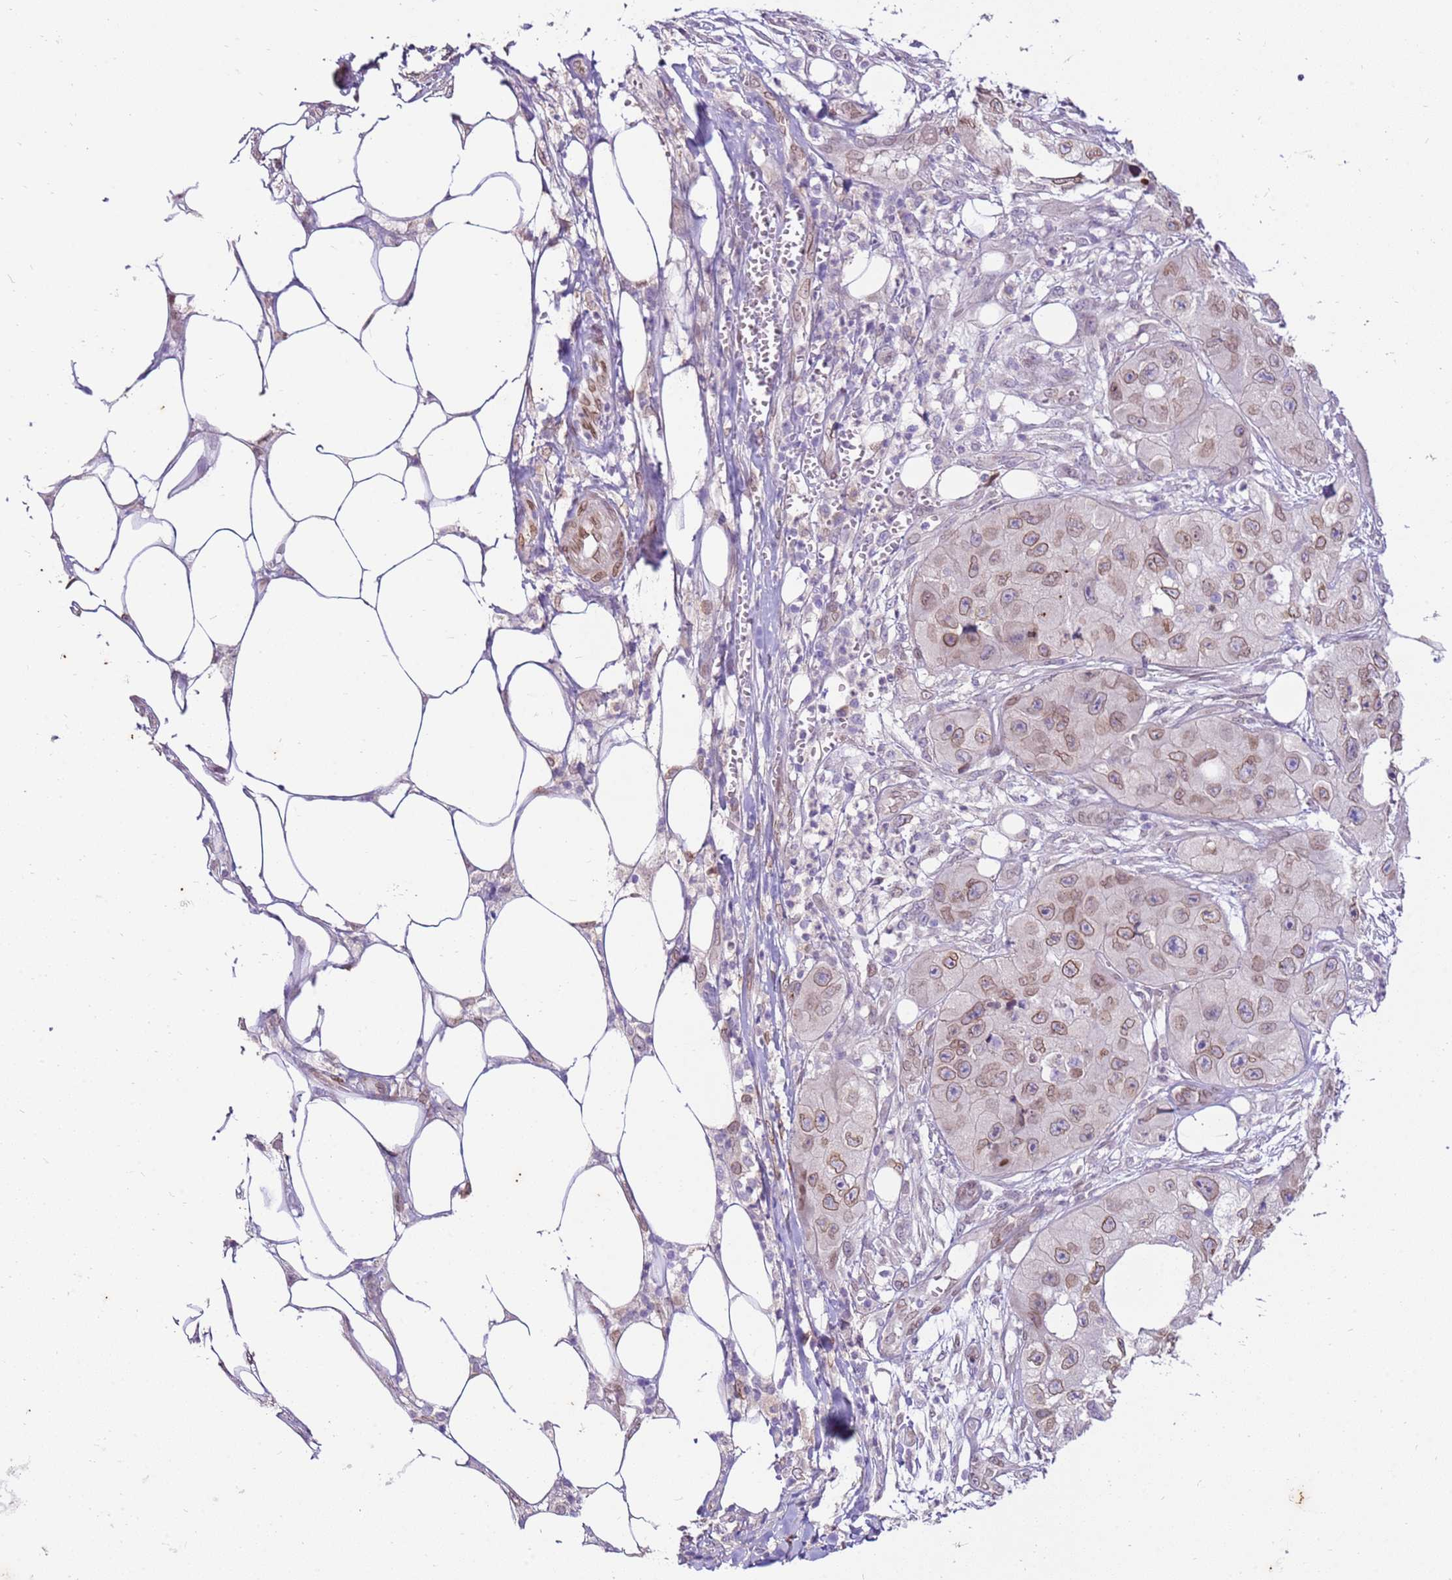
{"staining": {"intensity": "weak", "quantity": "25%-75%", "location": "cytoplasmic/membranous,nuclear"}, "tissue": "skin cancer", "cell_type": "Tumor cells", "image_type": "cancer", "snomed": [{"axis": "morphology", "description": "Squamous cell carcinoma, NOS"}, {"axis": "topography", "description": "Skin"}, {"axis": "topography", "description": "Subcutis"}], "caption": "There is low levels of weak cytoplasmic/membranous and nuclear expression in tumor cells of skin squamous cell carcinoma, as demonstrated by immunohistochemical staining (brown color).", "gene": "TMEM47", "patient": {"sex": "male", "age": 73}}